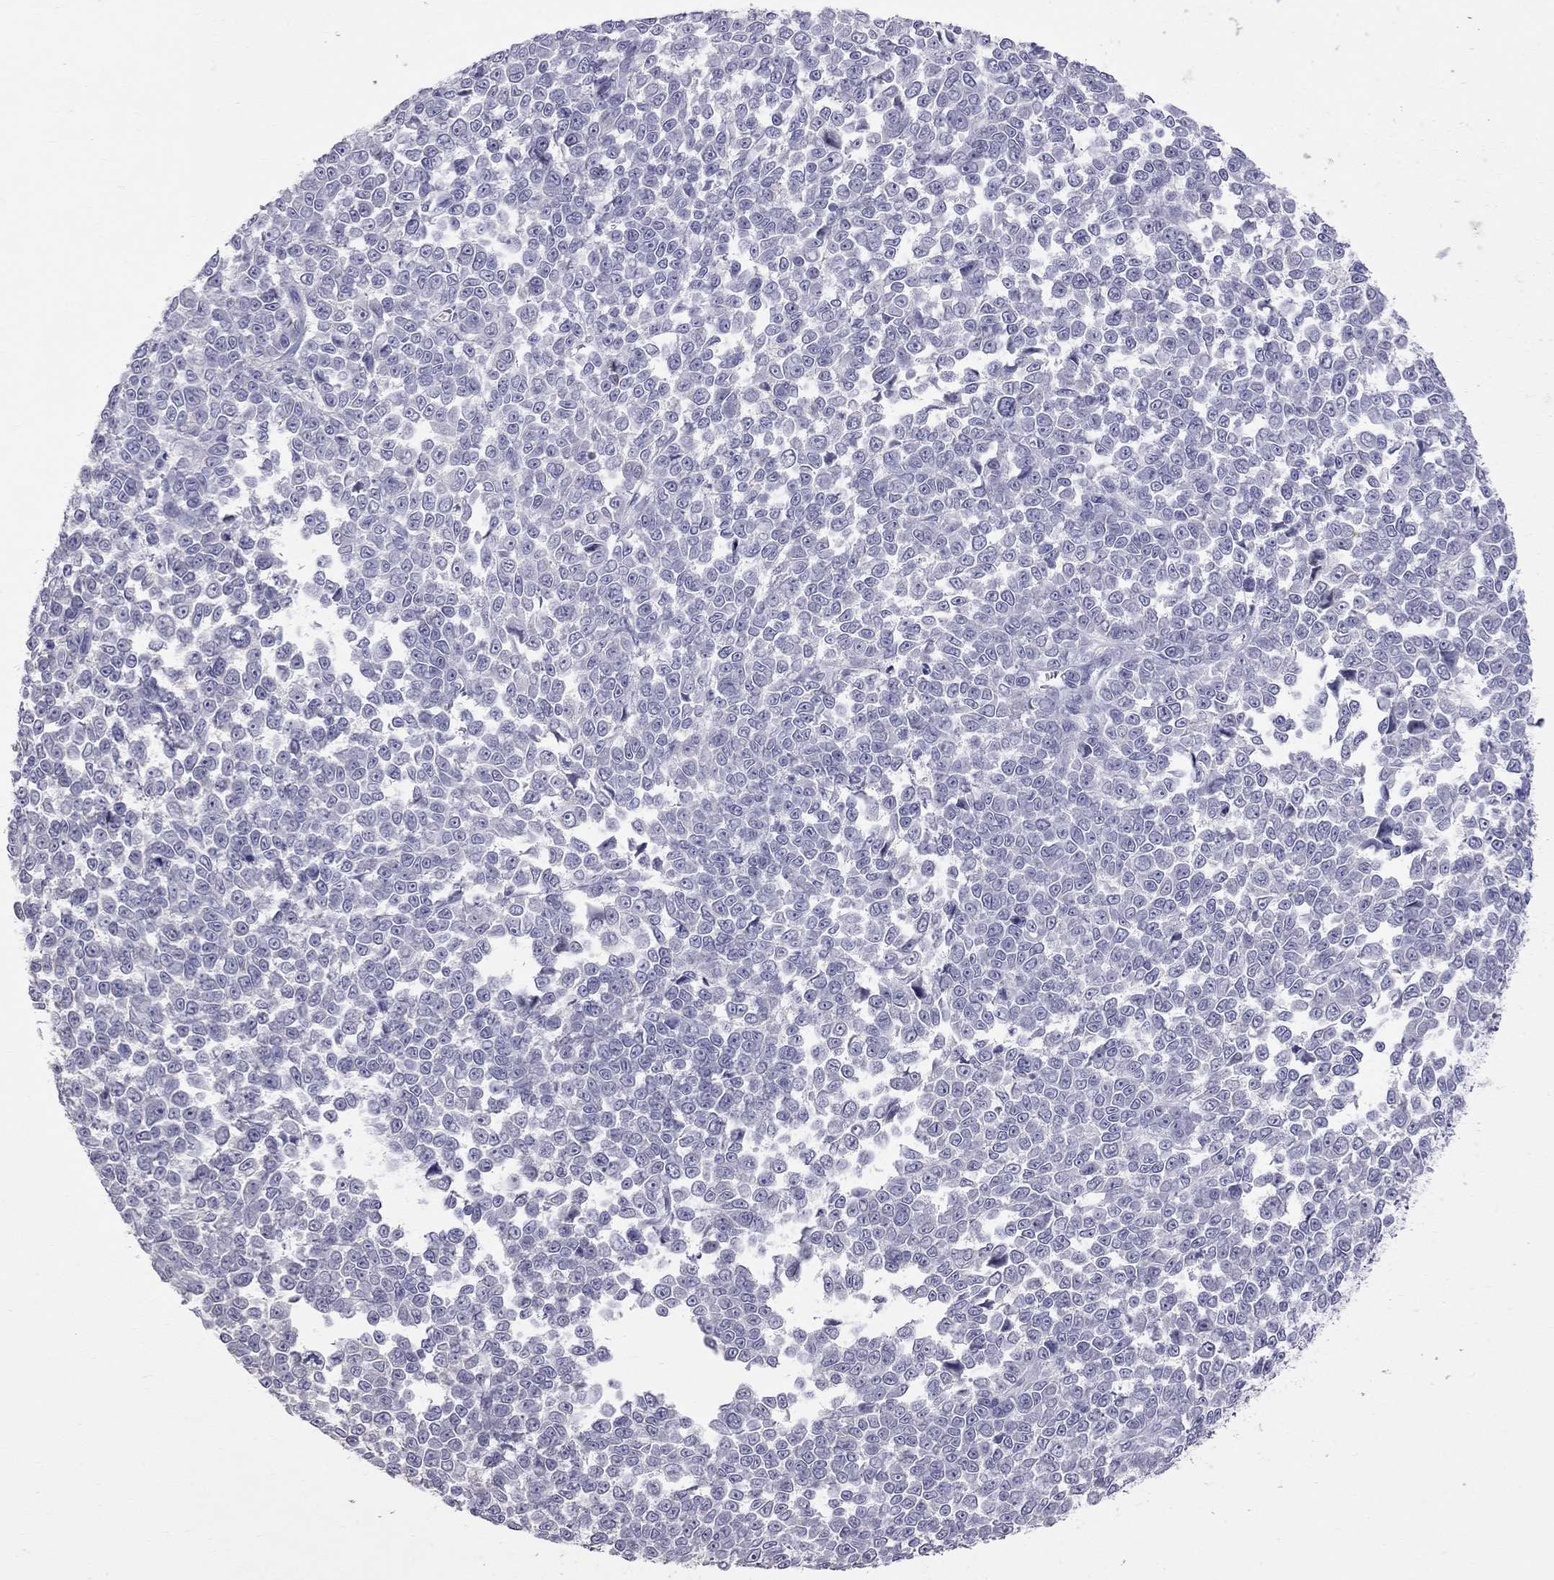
{"staining": {"intensity": "negative", "quantity": "none", "location": "none"}, "tissue": "melanoma", "cell_type": "Tumor cells", "image_type": "cancer", "snomed": [{"axis": "morphology", "description": "Malignant melanoma, NOS"}, {"axis": "topography", "description": "Skin"}], "caption": "IHC image of malignant melanoma stained for a protein (brown), which exhibits no expression in tumor cells.", "gene": "CFAP91", "patient": {"sex": "female", "age": 95}}